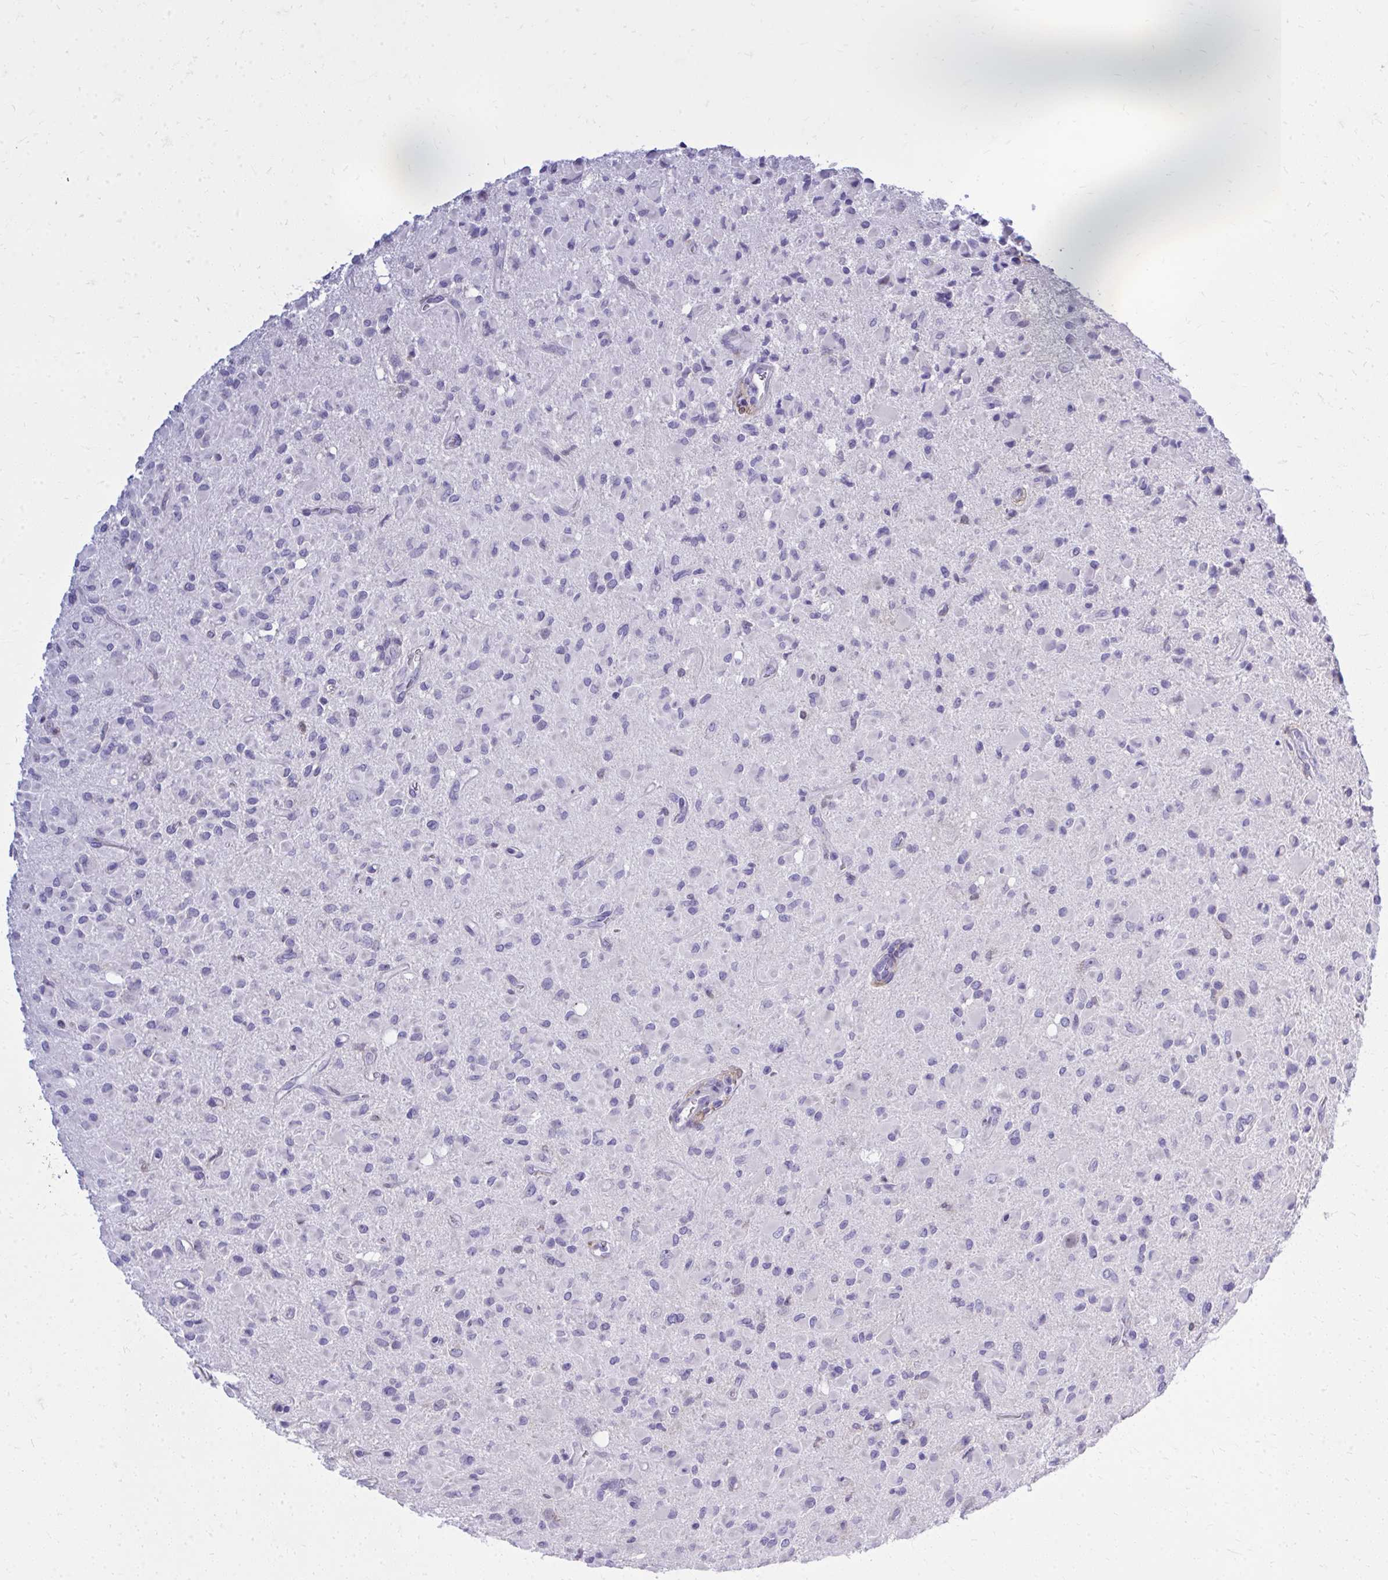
{"staining": {"intensity": "negative", "quantity": "none", "location": "none"}, "tissue": "glioma", "cell_type": "Tumor cells", "image_type": "cancer", "snomed": [{"axis": "morphology", "description": "Glioma, malignant, Low grade"}, {"axis": "topography", "description": "Brain"}], "caption": "The immunohistochemistry (IHC) image has no significant expression in tumor cells of malignant glioma (low-grade) tissue. (Immunohistochemistry, brightfield microscopy, high magnification).", "gene": "PSD", "patient": {"sex": "female", "age": 33}}